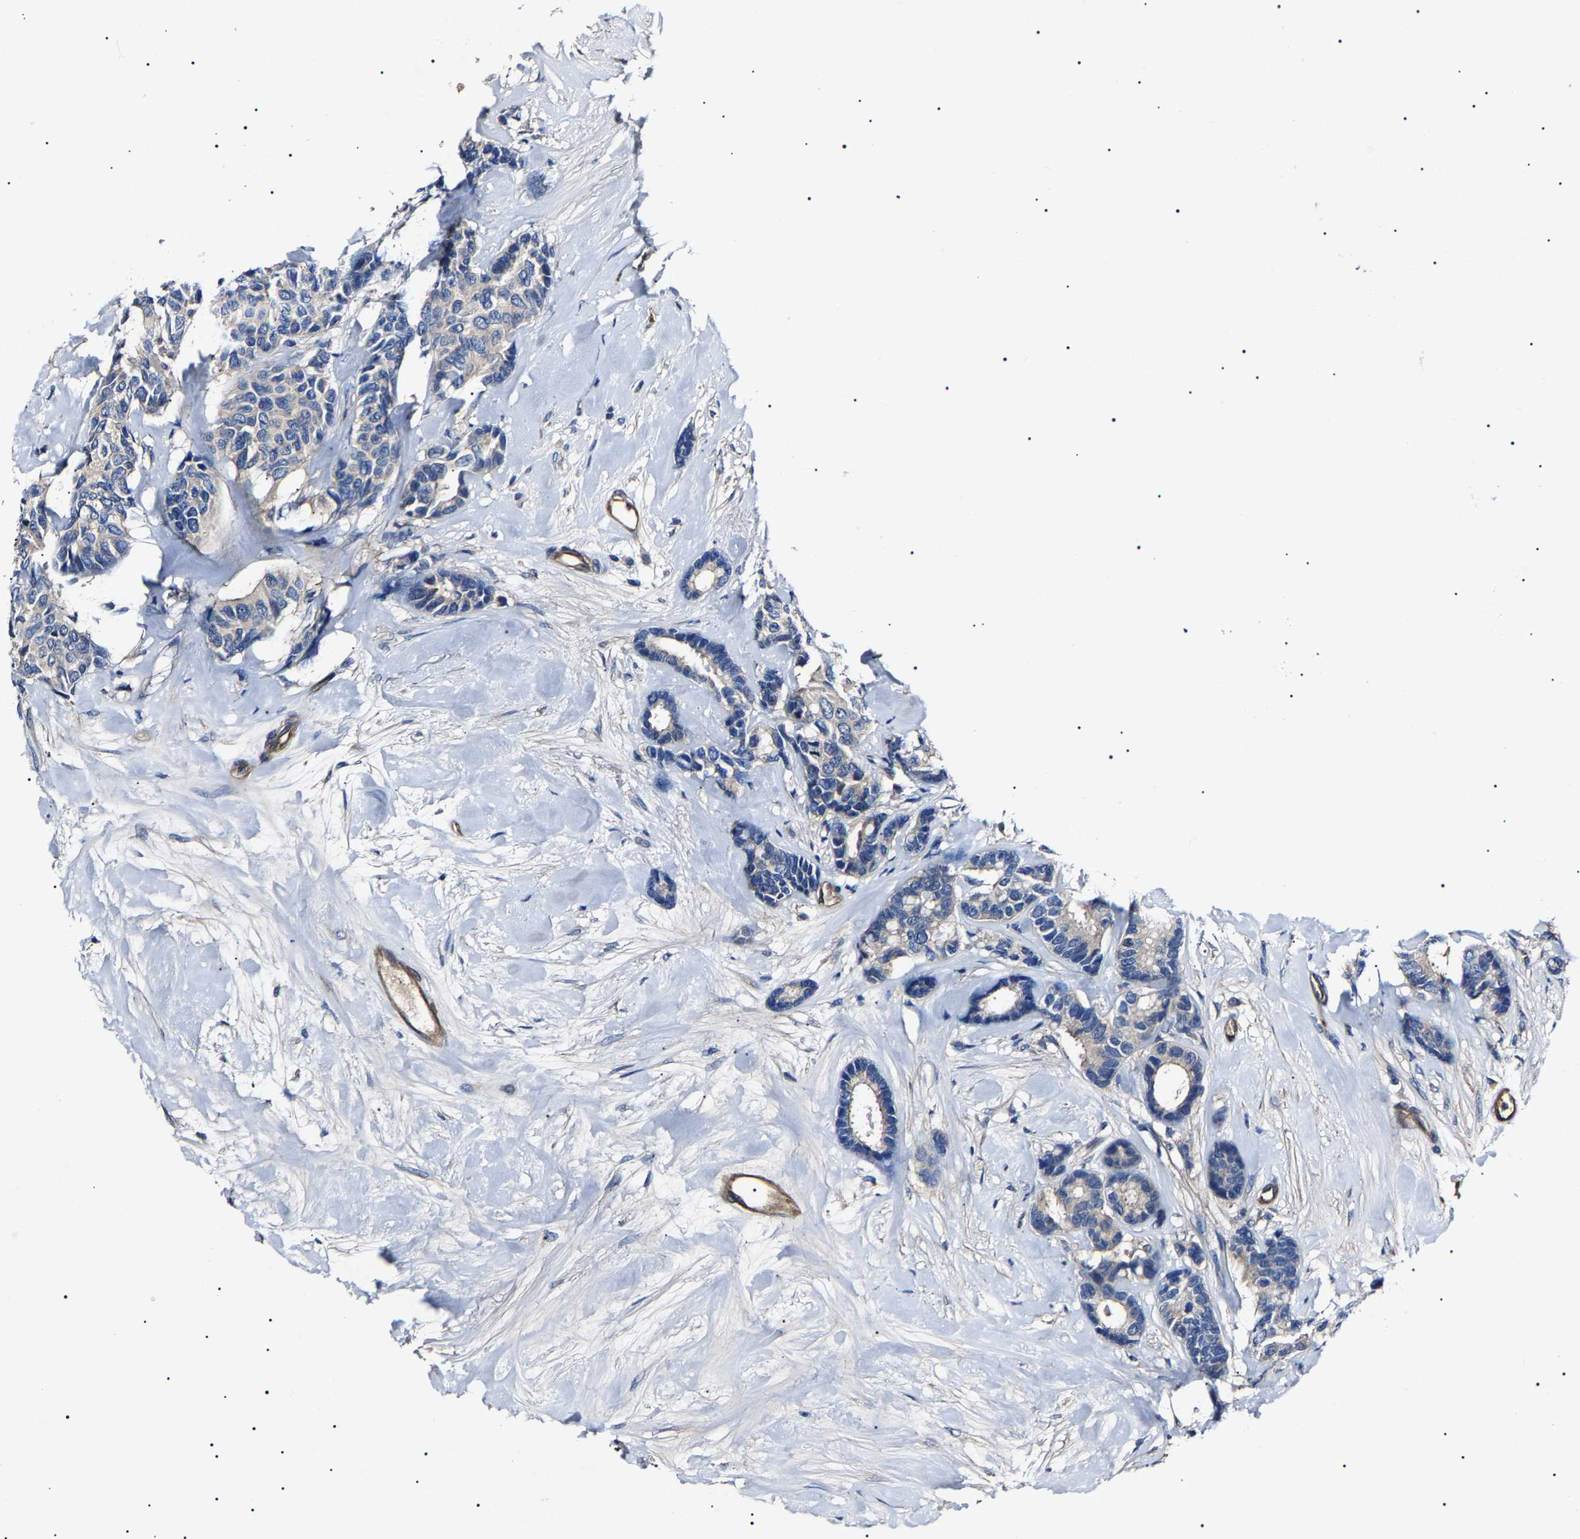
{"staining": {"intensity": "weak", "quantity": "<25%", "location": "cytoplasmic/membranous"}, "tissue": "breast cancer", "cell_type": "Tumor cells", "image_type": "cancer", "snomed": [{"axis": "morphology", "description": "Duct carcinoma"}, {"axis": "topography", "description": "Breast"}], "caption": "This is a photomicrograph of IHC staining of invasive ductal carcinoma (breast), which shows no staining in tumor cells. (DAB IHC visualized using brightfield microscopy, high magnification).", "gene": "KLHL42", "patient": {"sex": "female", "age": 87}}